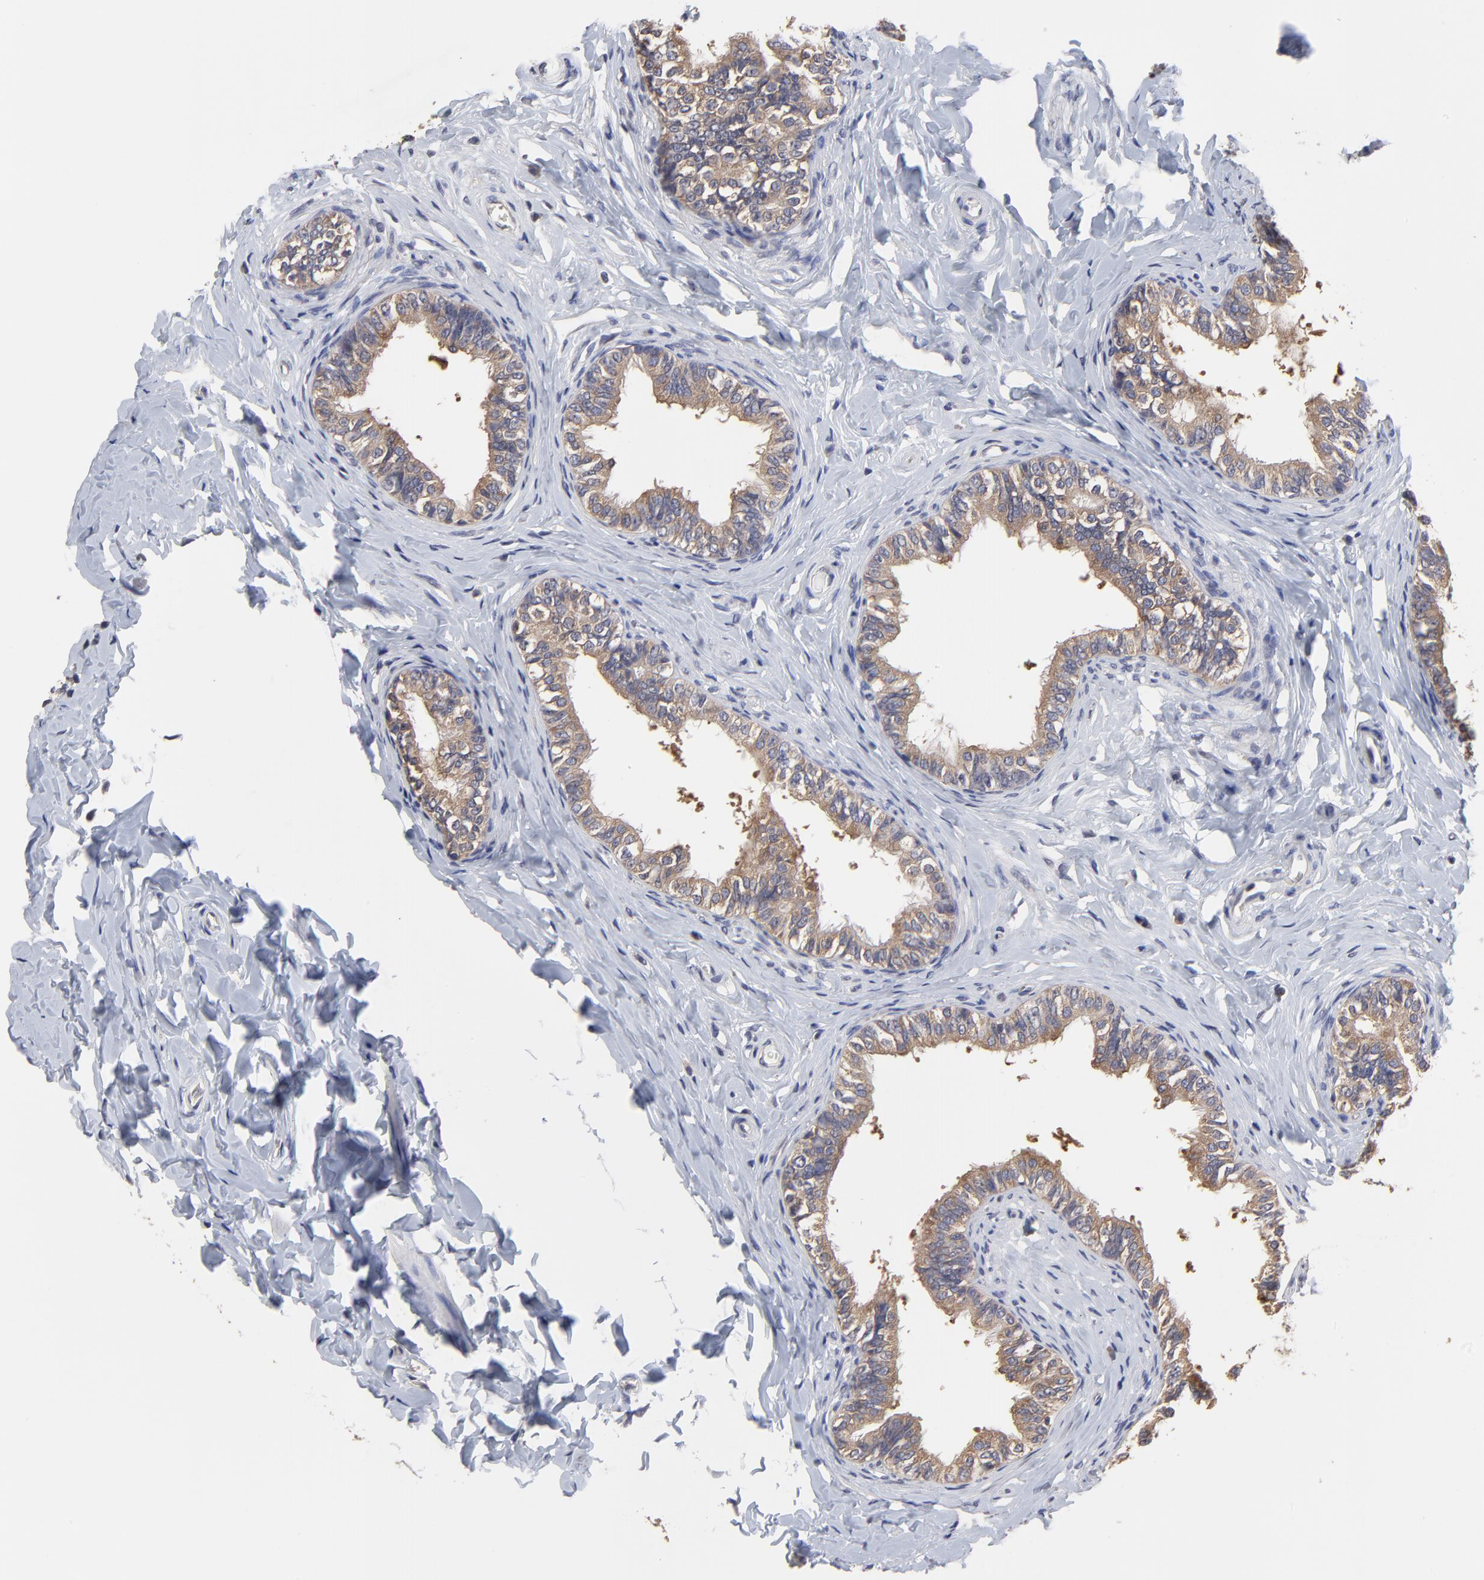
{"staining": {"intensity": "moderate", "quantity": ">75%", "location": "cytoplasmic/membranous"}, "tissue": "epididymis", "cell_type": "Glandular cells", "image_type": "normal", "snomed": [{"axis": "morphology", "description": "Normal tissue, NOS"}, {"axis": "topography", "description": "Soft tissue"}, {"axis": "topography", "description": "Epididymis"}], "caption": "This is an image of IHC staining of normal epididymis, which shows moderate expression in the cytoplasmic/membranous of glandular cells.", "gene": "CCT2", "patient": {"sex": "male", "age": 26}}